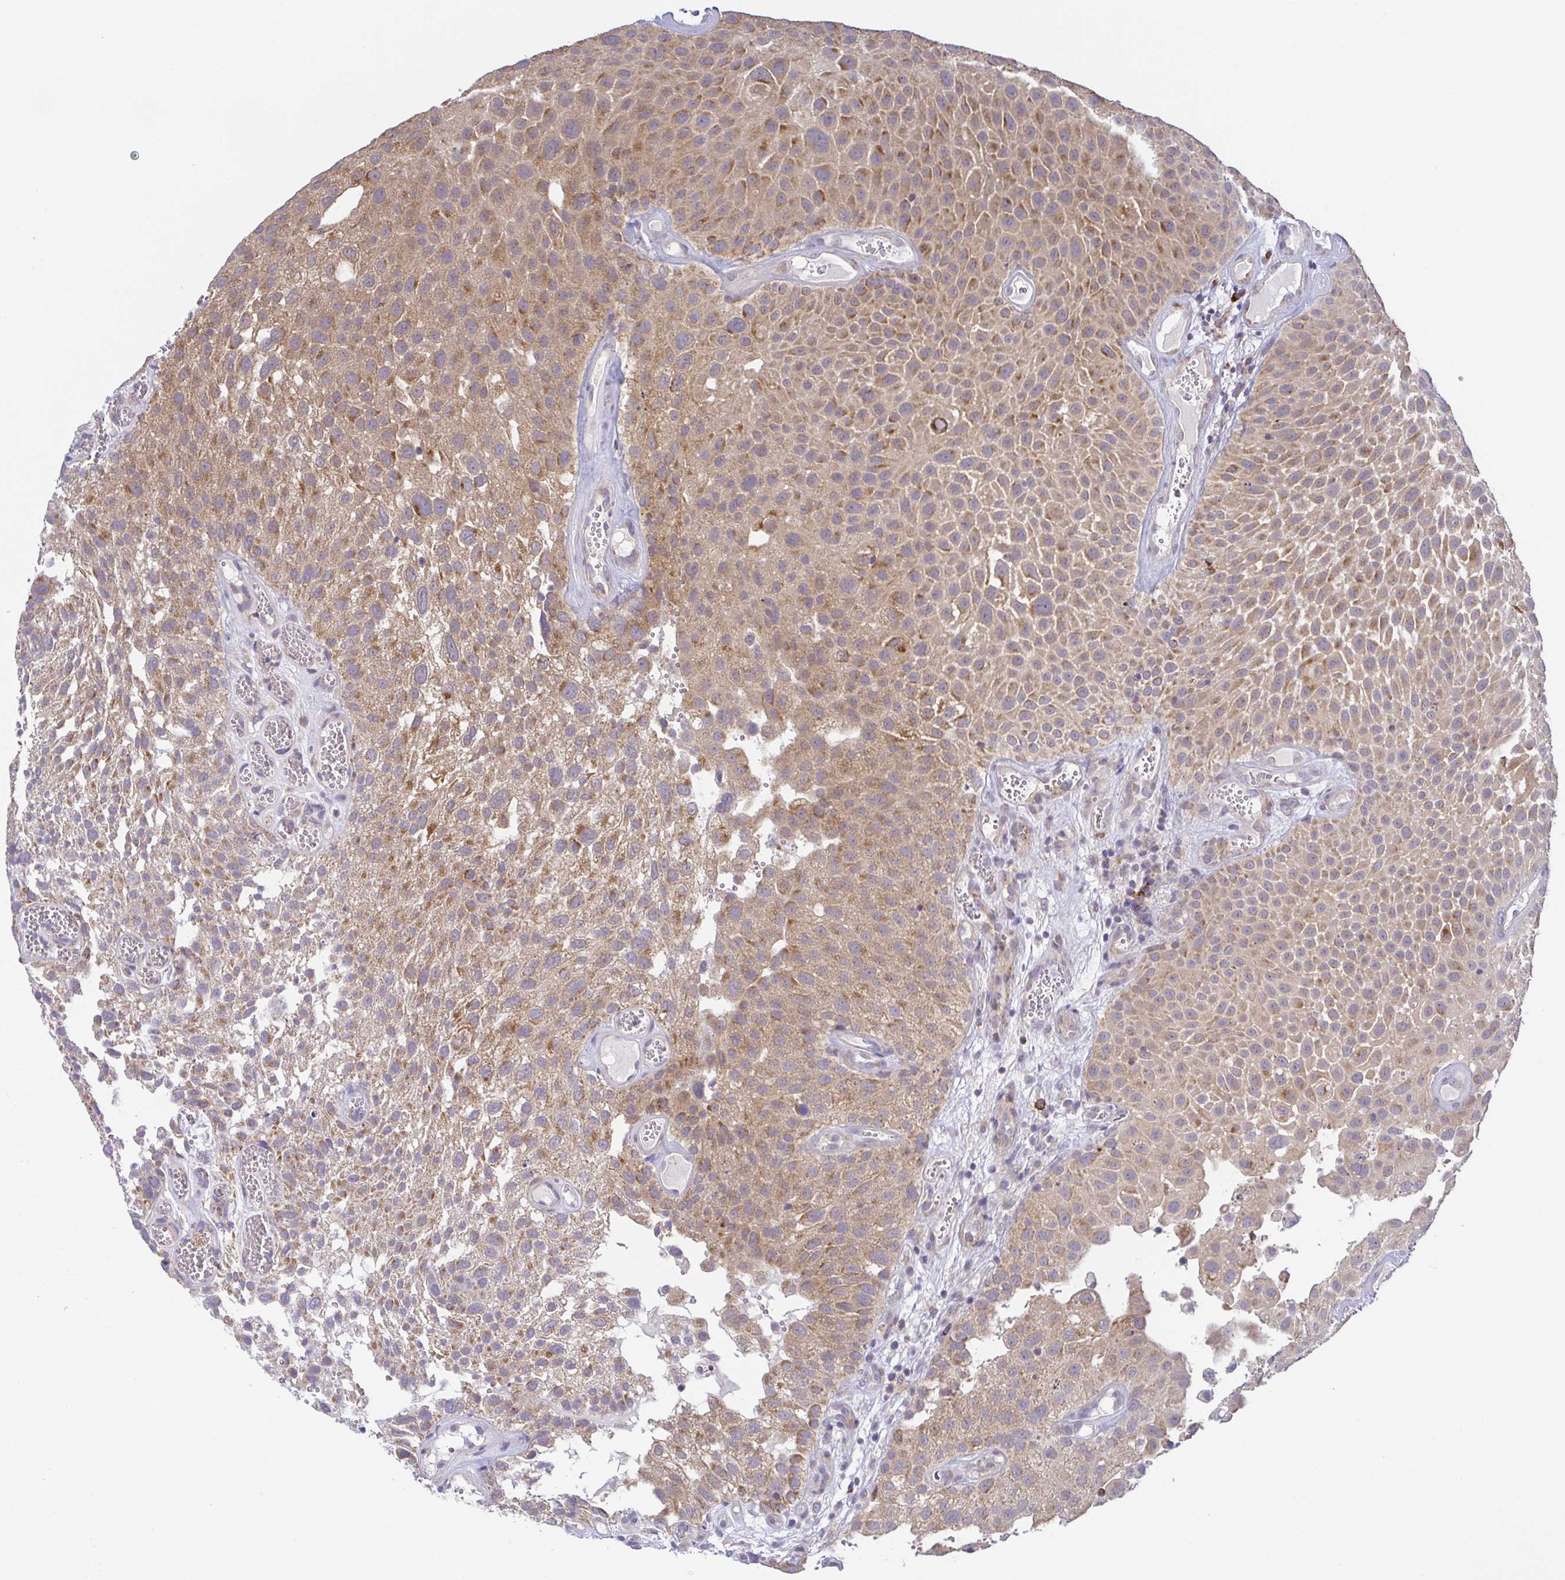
{"staining": {"intensity": "moderate", "quantity": ">75%", "location": "cytoplasmic/membranous"}, "tissue": "urothelial cancer", "cell_type": "Tumor cells", "image_type": "cancer", "snomed": [{"axis": "morphology", "description": "Urothelial carcinoma, Low grade"}, {"axis": "topography", "description": "Urinary bladder"}], "caption": "Immunohistochemical staining of human urothelial cancer displays medium levels of moderate cytoplasmic/membranous protein staining in about >75% of tumor cells.", "gene": "BCL2L1", "patient": {"sex": "male", "age": 72}}